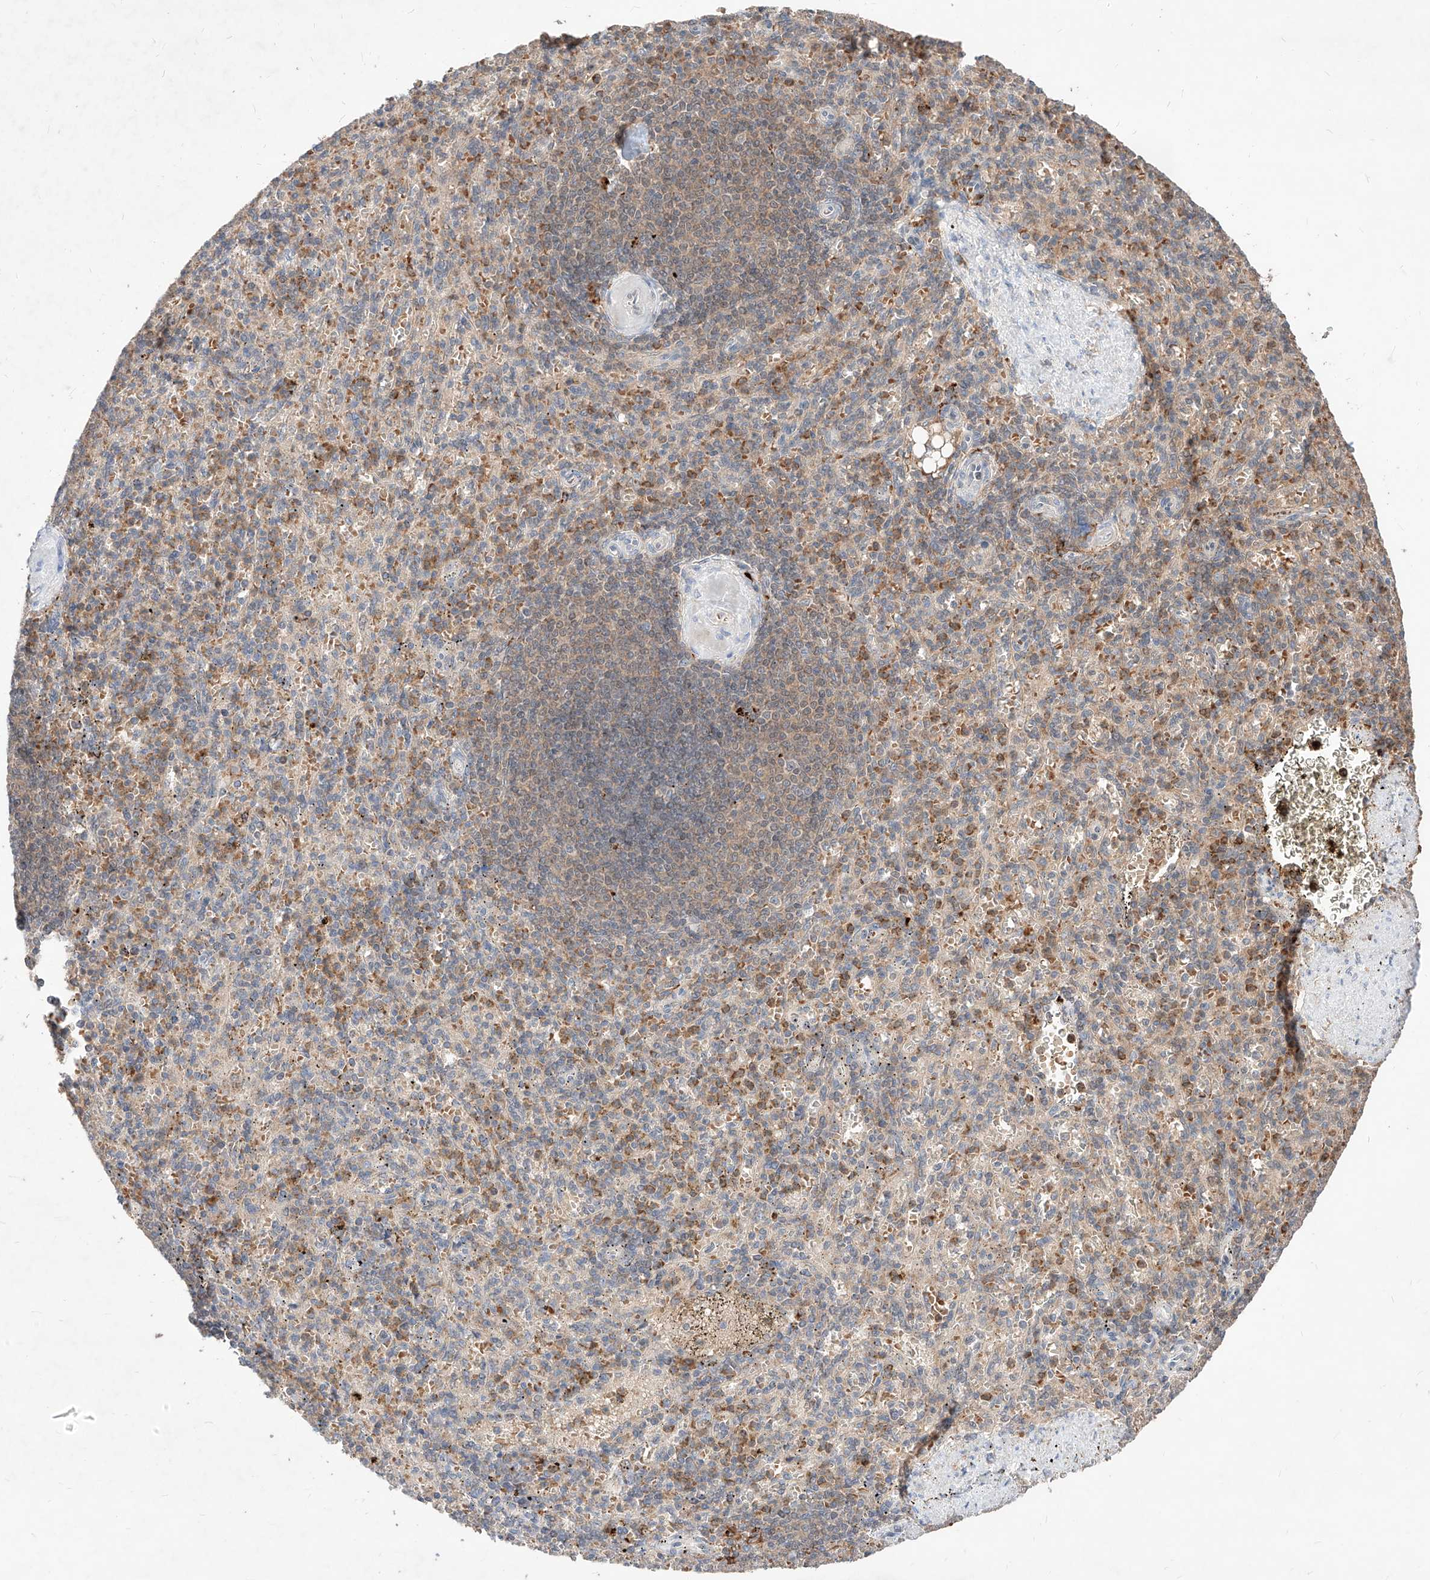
{"staining": {"intensity": "moderate", "quantity": "25%-75%", "location": "cytoplasmic/membranous"}, "tissue": "spleen", "cell_type": "Cells in red pulp", "image_type": "normal", "snomed": [{"axis": "morphology", "description": "Normal tissue, NOS"}, {"axis": "topography", "description": "Spleen"}], "caption": "Protein analysis of unremarkable spleen shows moderate cytoplasmic/membranous positivity in about 25%-75% of cells in red pulp. (Brightfield microscopy of DAB IHC at high magnification).", "gene": "TSNAX", "patient": {"sex": "female", "age": 74}}